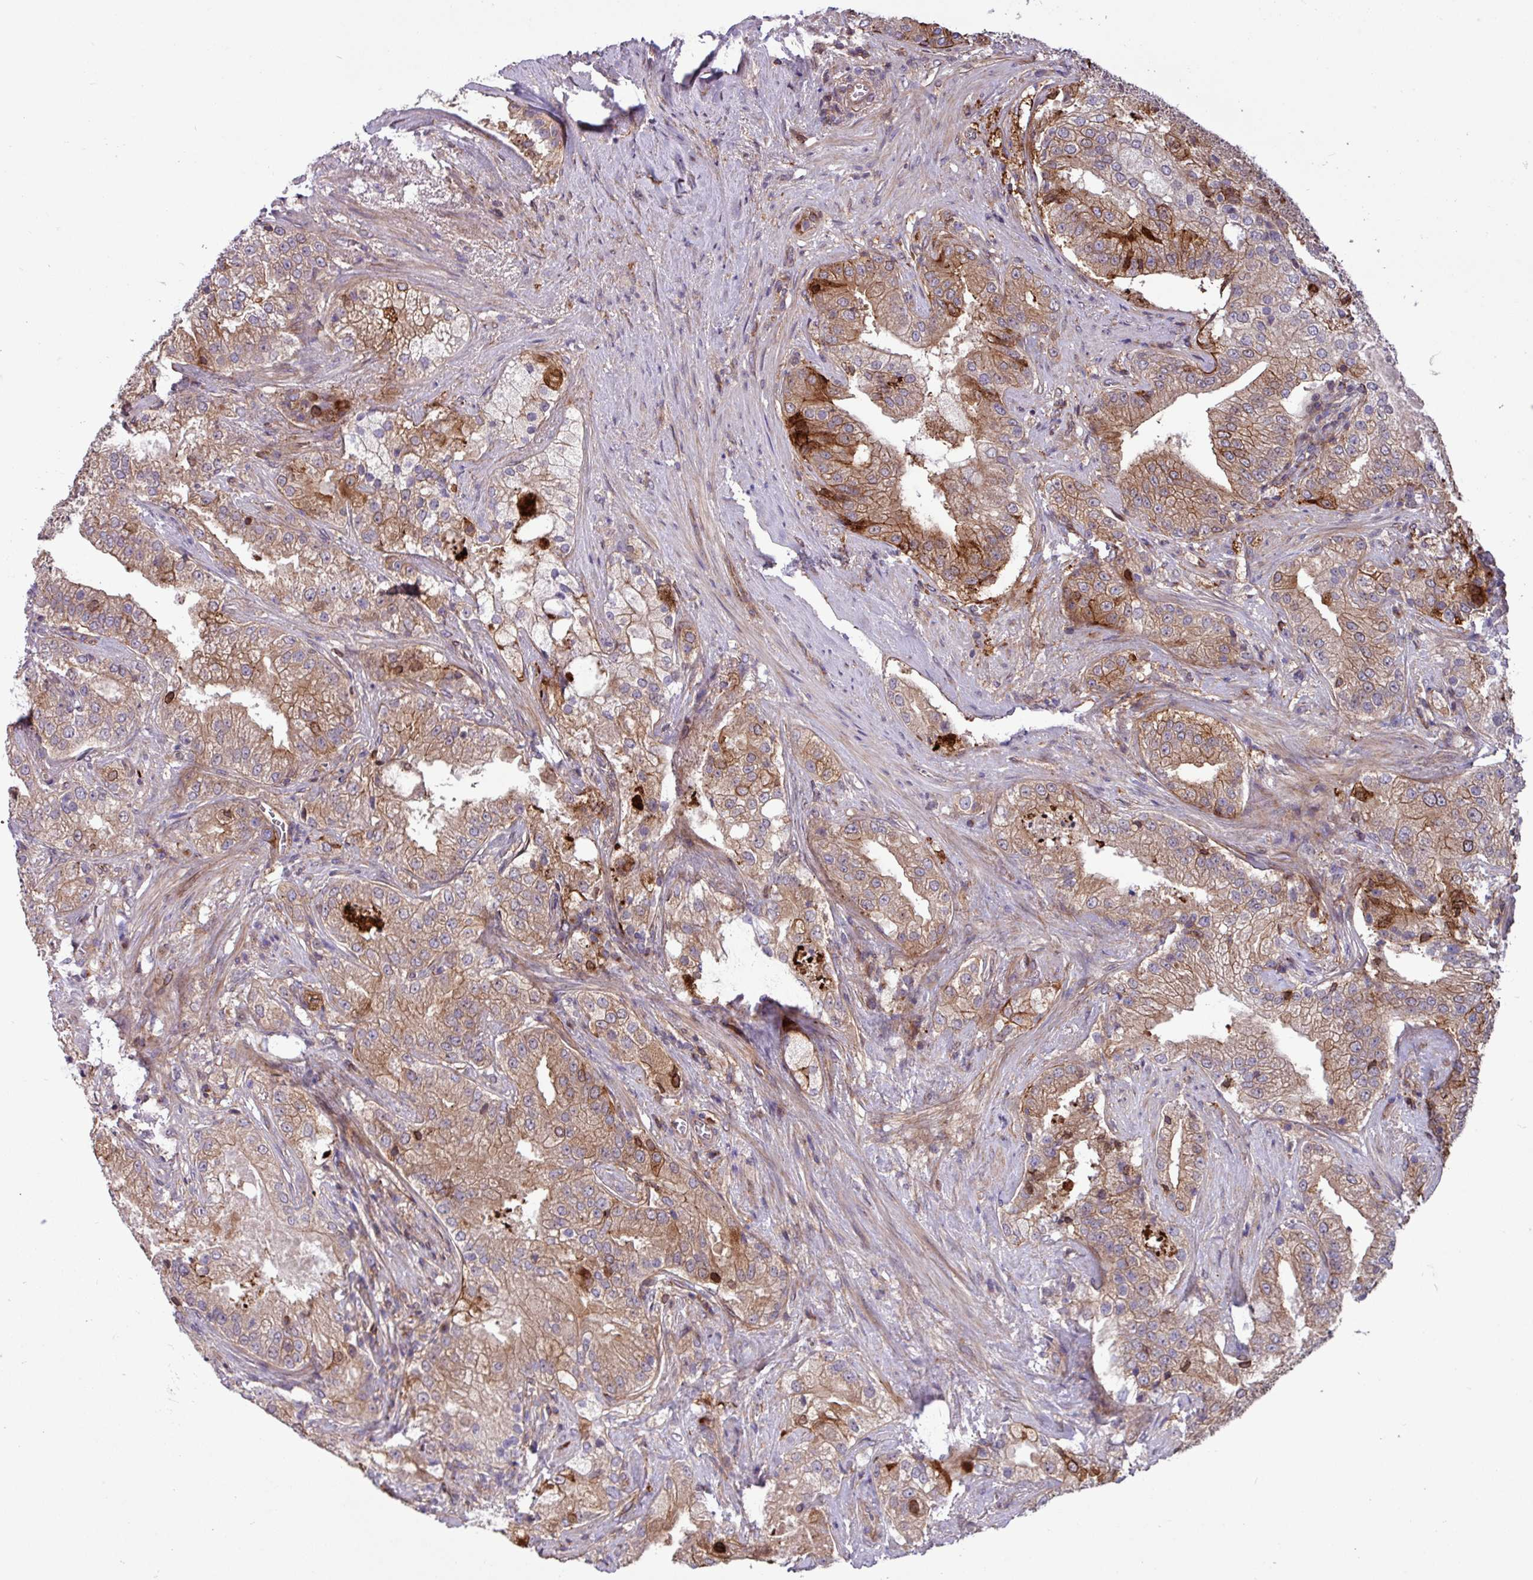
{"staining": {"intensity": "moderate", "quantity": ">75%", "location": "cytoplasmic/membranous"}, "tissue": "prostate cancer", "cell_type": "Tumor cells", "image_type": "cancer", "snomed": [{"axis": "morphology", "description": "Adenocarcinoma, High grade"}, {"axis": "topography", "description": "Prostate"}], "caption": "DAB (3,3'-diaminobenzidine) immunohistochemical staining of human prostate adenocarcinoma (high-grade) demonstrates moderate cytoplasmic/membranous protein positivity in about >75% of tumor cells.", "gene": "CNTRL", "patient": {"sex": "male", "age": 70}}